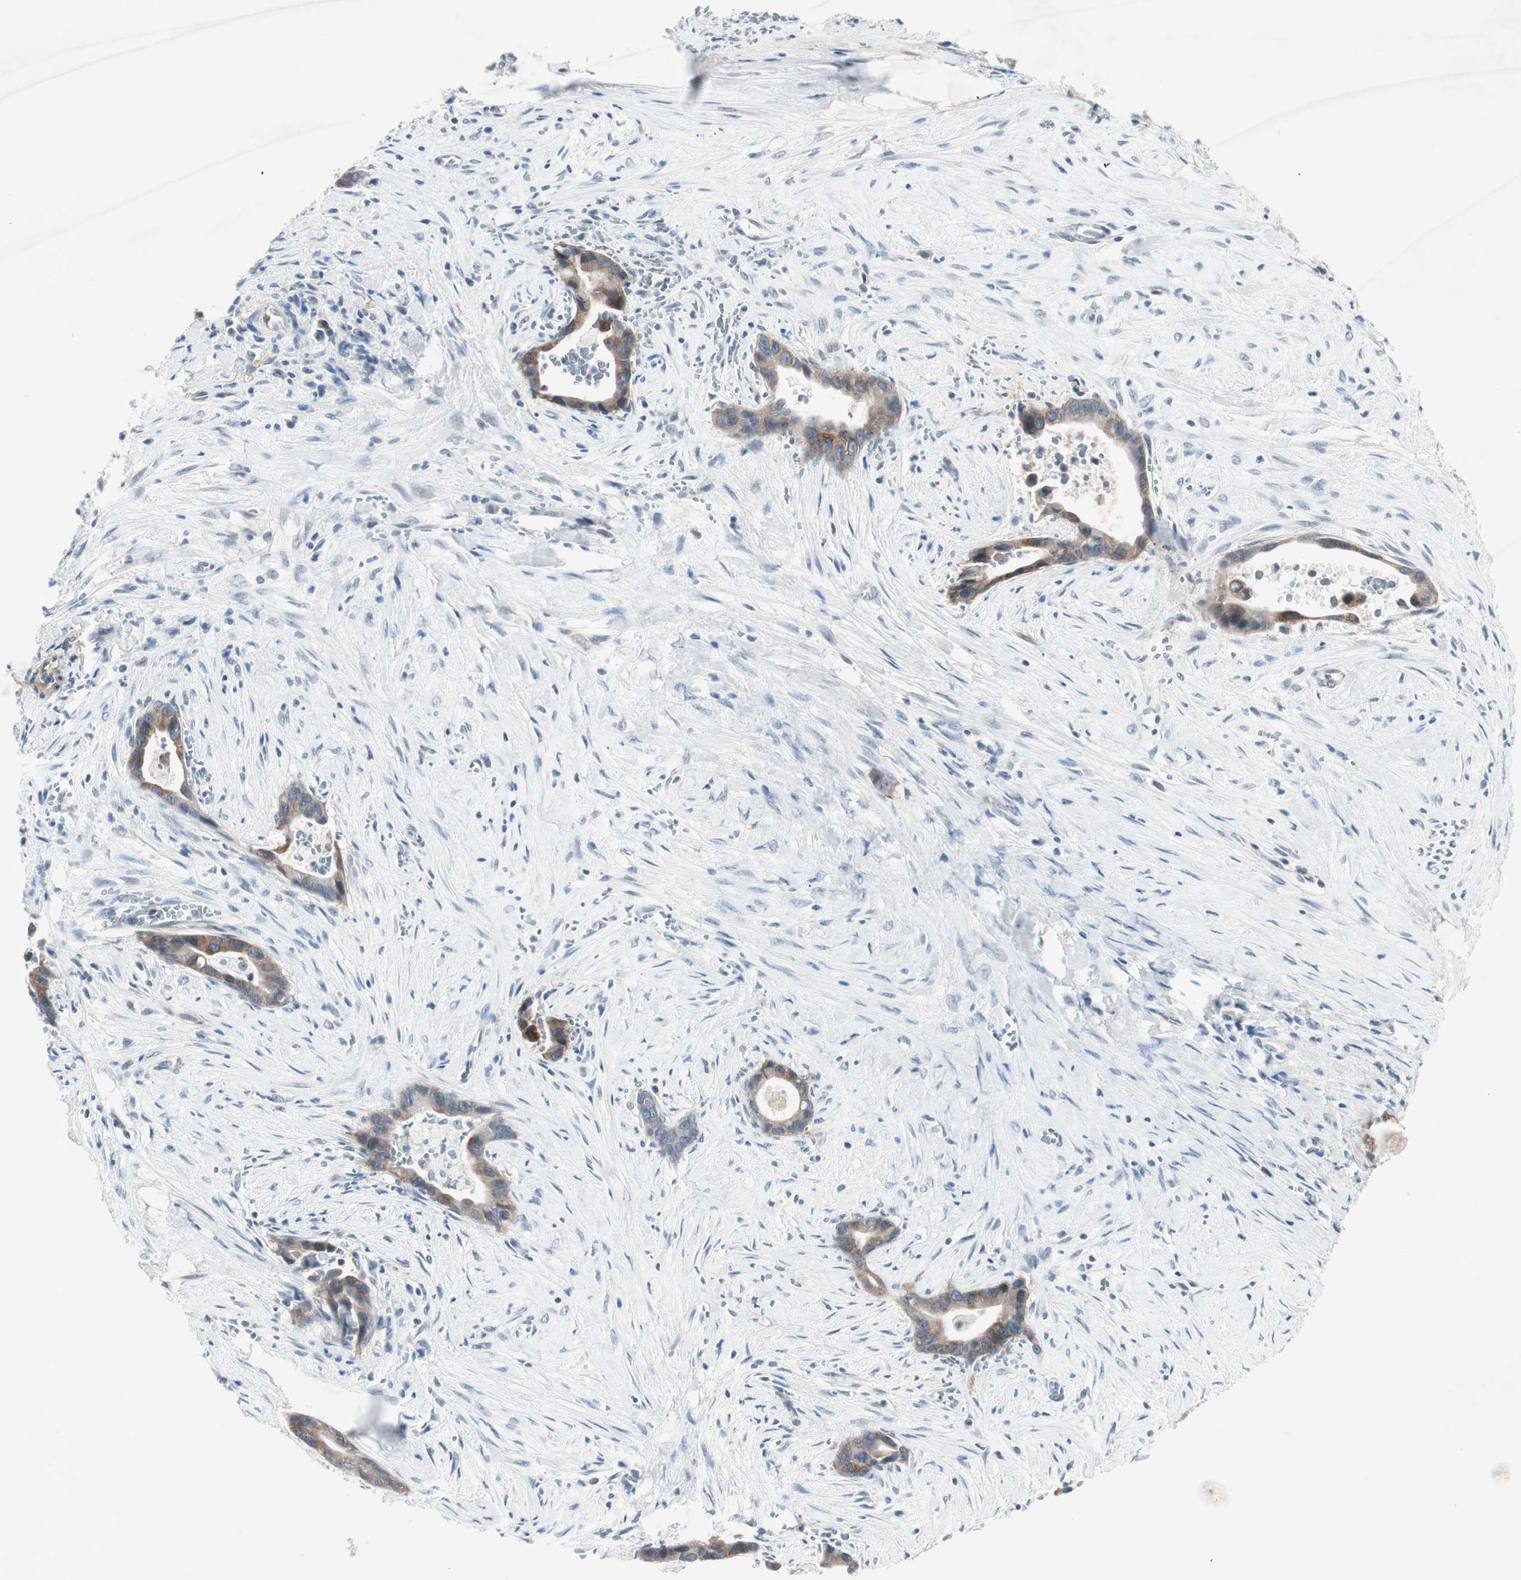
{"staining": {"intensity": "moderate", "quantity": "25%-75%", "location": "cytoplasmic/membranous"}, "tissue": "liver cancer", "cell_type": "Tumor cells", "image_type": "cancer", "snomed": [{"axis": "morphology", "description": "Cholangiocarcinoma"}, {"axis": "topography", "description": "Liver"}], "caption": "Moderate cytoplasmic/membranous protein expression is seen in about 25%-75% of tumor cells in liver cancer (cholangiocarcinoma).", "gene": "ITGB4", "patient": {"sex": "female", "age": 55}}